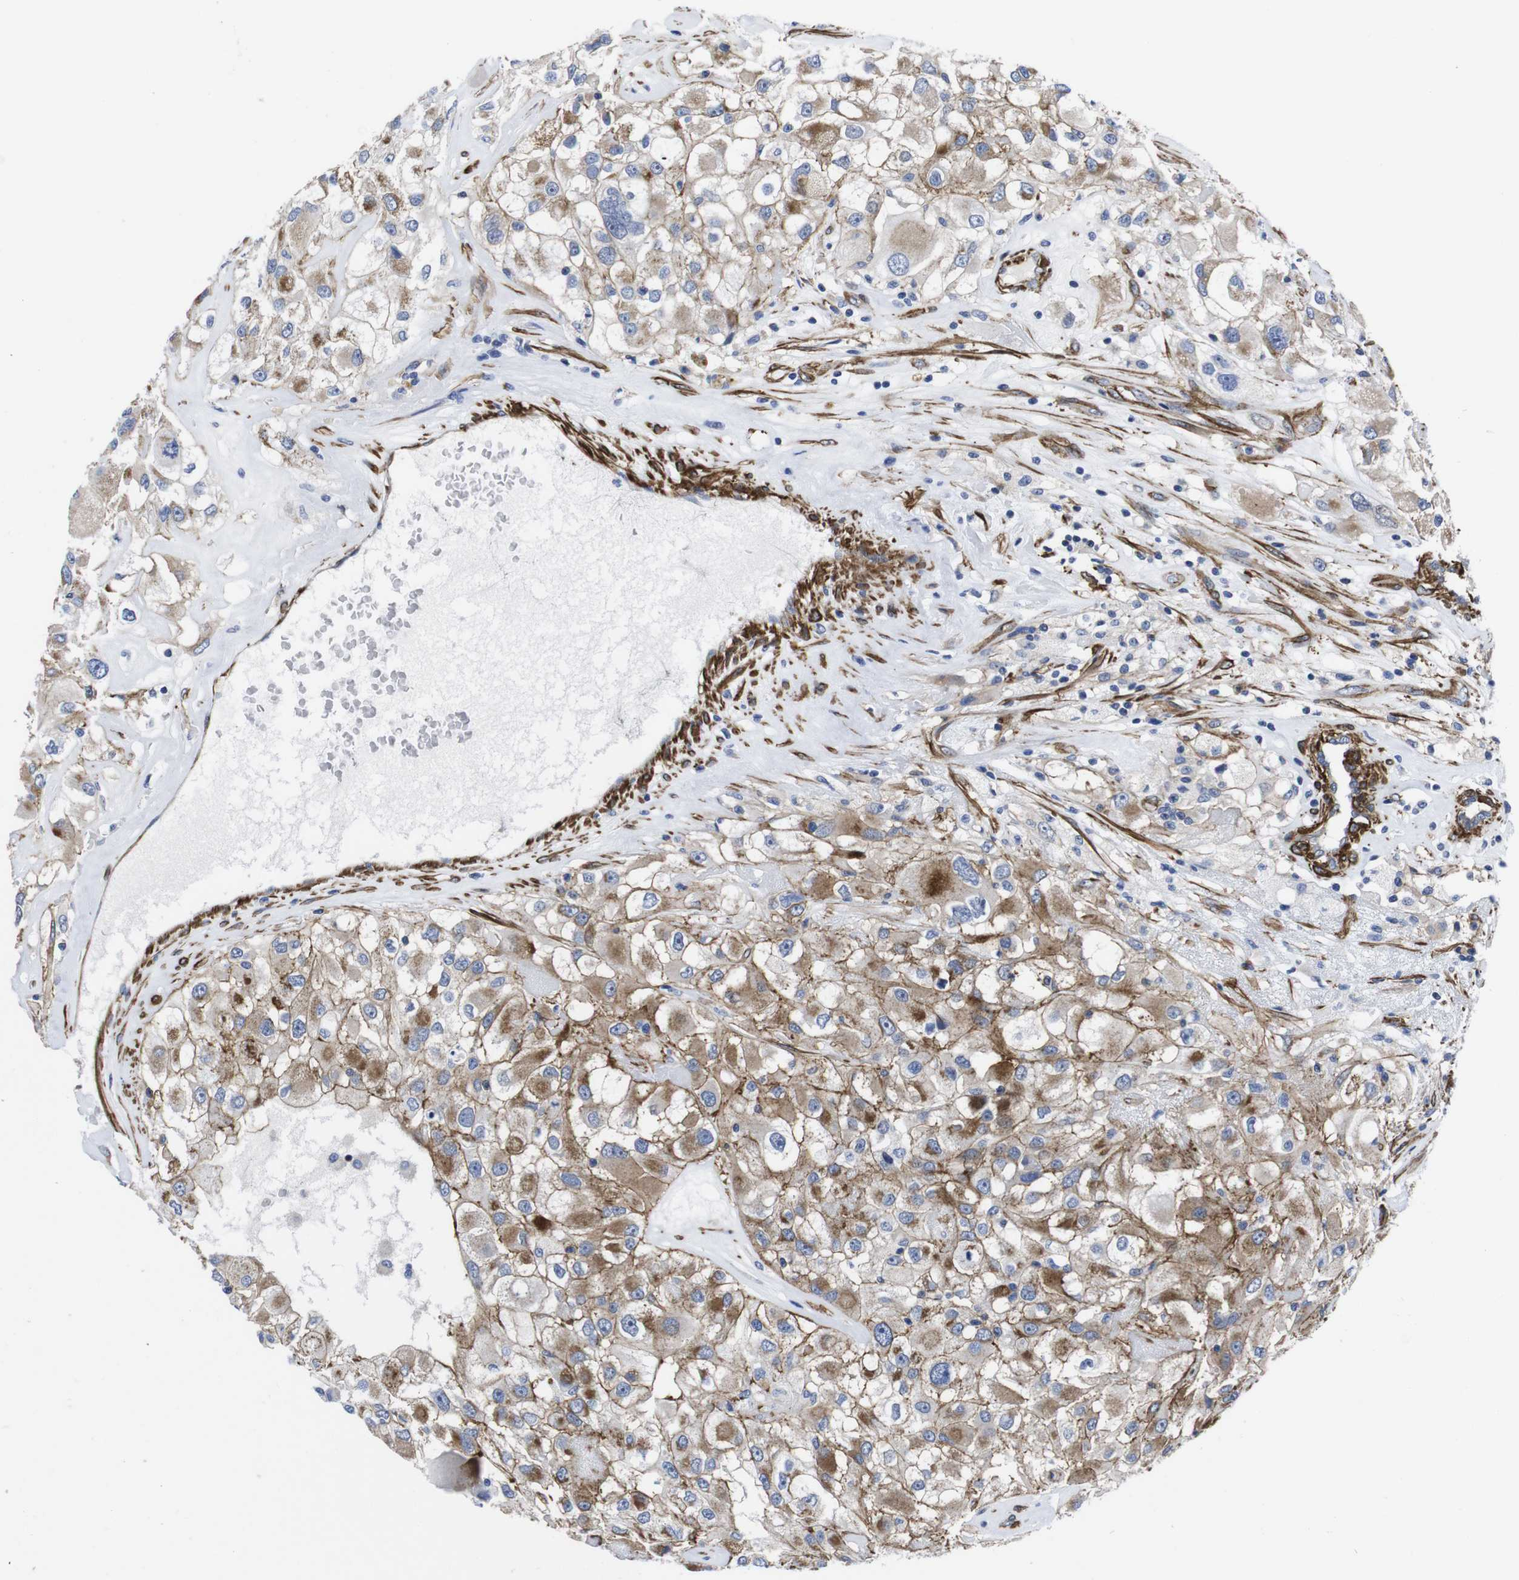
{"staining": {"intensity": "moderate", "quantity": "25%-75%", "location": "cytoplasmic/membranous"}, "tissue": "renal cancer", "cell_type": "Tumor cells", "image_type": "cancer", "snomed": [{"axis": "morphology", "description": "Adenocarcinoma, NOS"}, {"axis": "topography", "description": "Kidney"}], "caption": "Human renal cancer (adenocarcinoma) stained with a protein marker shows moderate staining in tumor cells.", "gene": "WNT10A", "patient": {"sex": "female", "age": 52}}